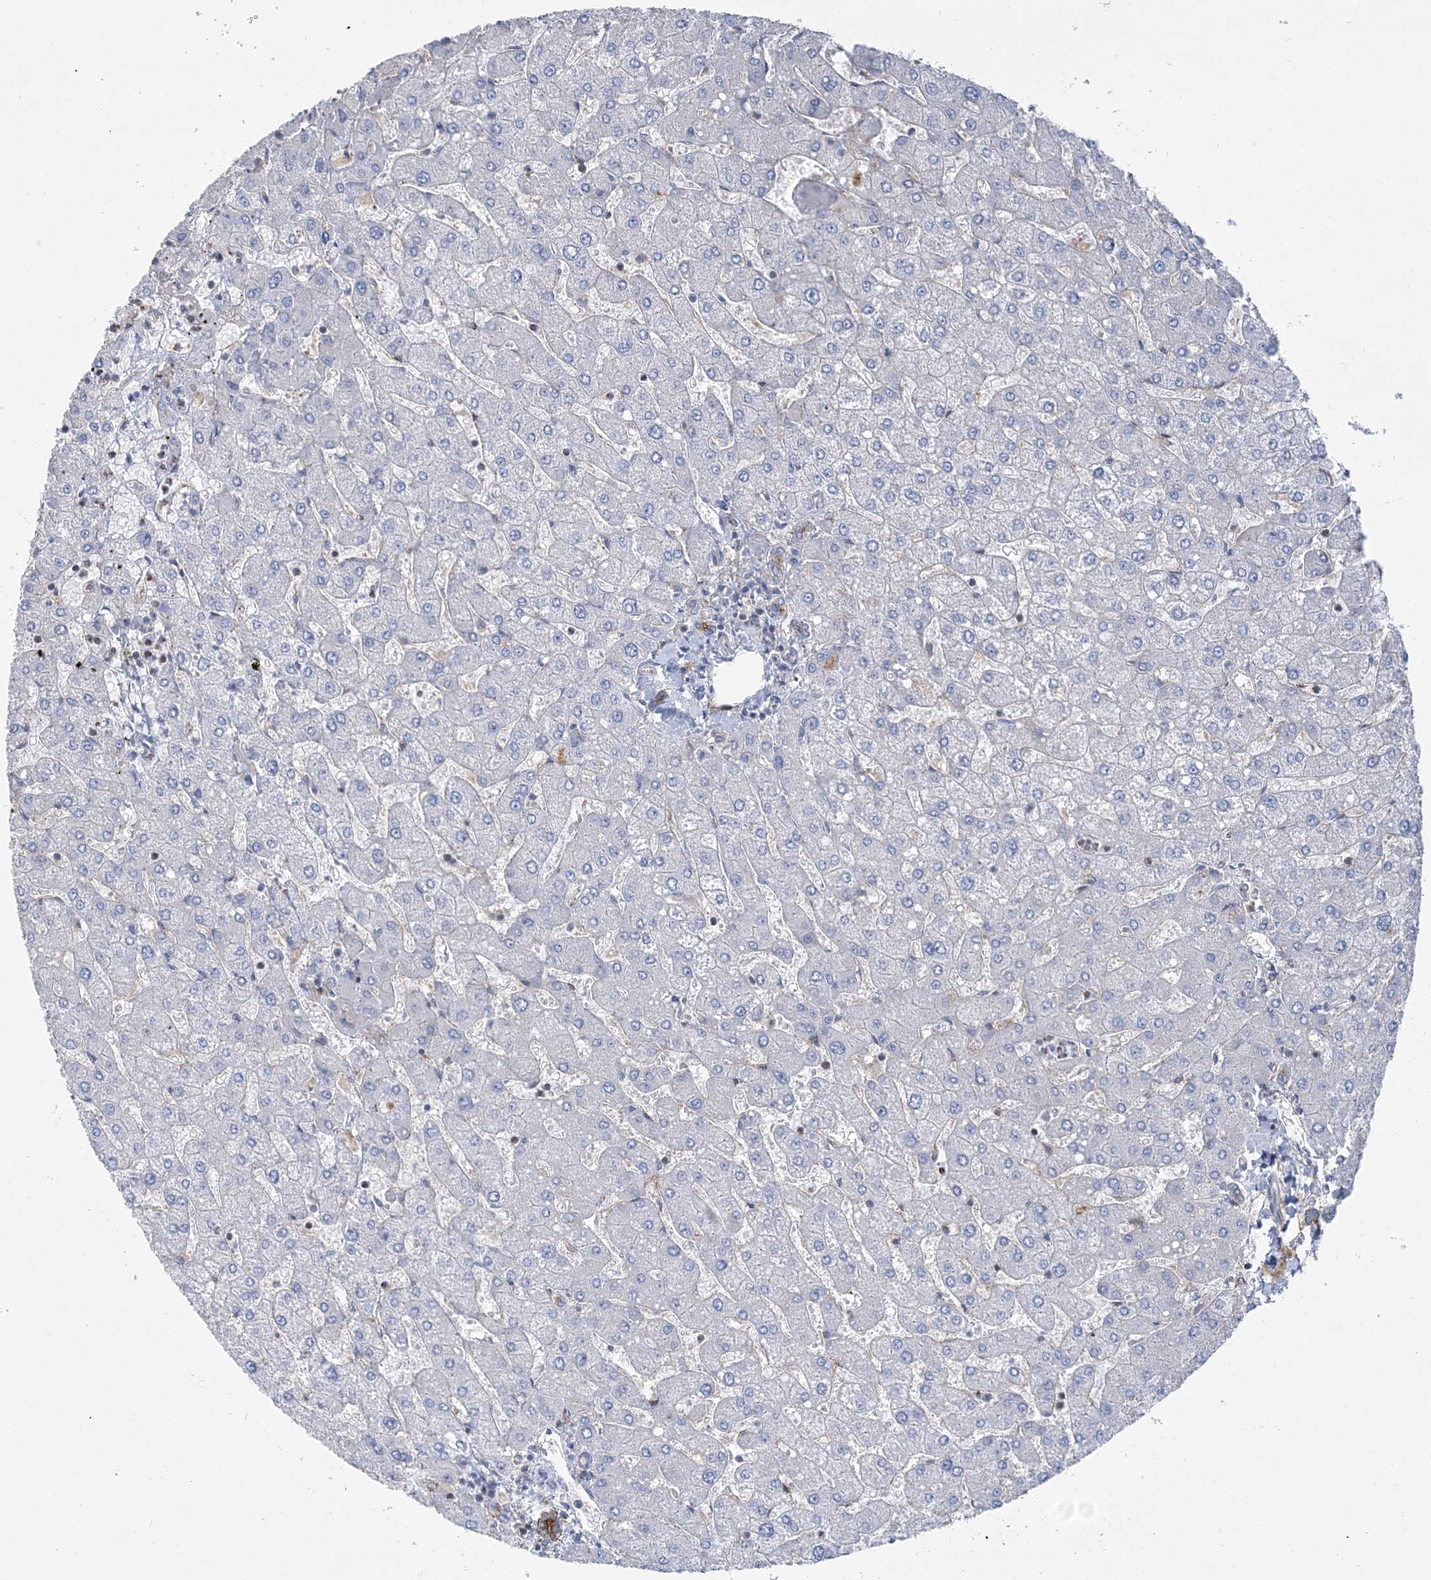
{"staining": {"intensity": "moderate", "quantity": "<25%", "location": "cytoplasmic/membranous"}, "tissue": "liver", "cell_type": "Cholangiocytes", "image_type": "normal", "snomed": [{"axis": "morphology", "description": "Normal tissue, NOS"}, {"axis": "topography", "description": "Liver"}], "caption": "Protein analysis of normal liver reveals moderate cytoplasmic/membranous staining in about <25% of cholangiocytes.", "gene": "PIGC", "patient": {"sex": "male", "age": 55}}